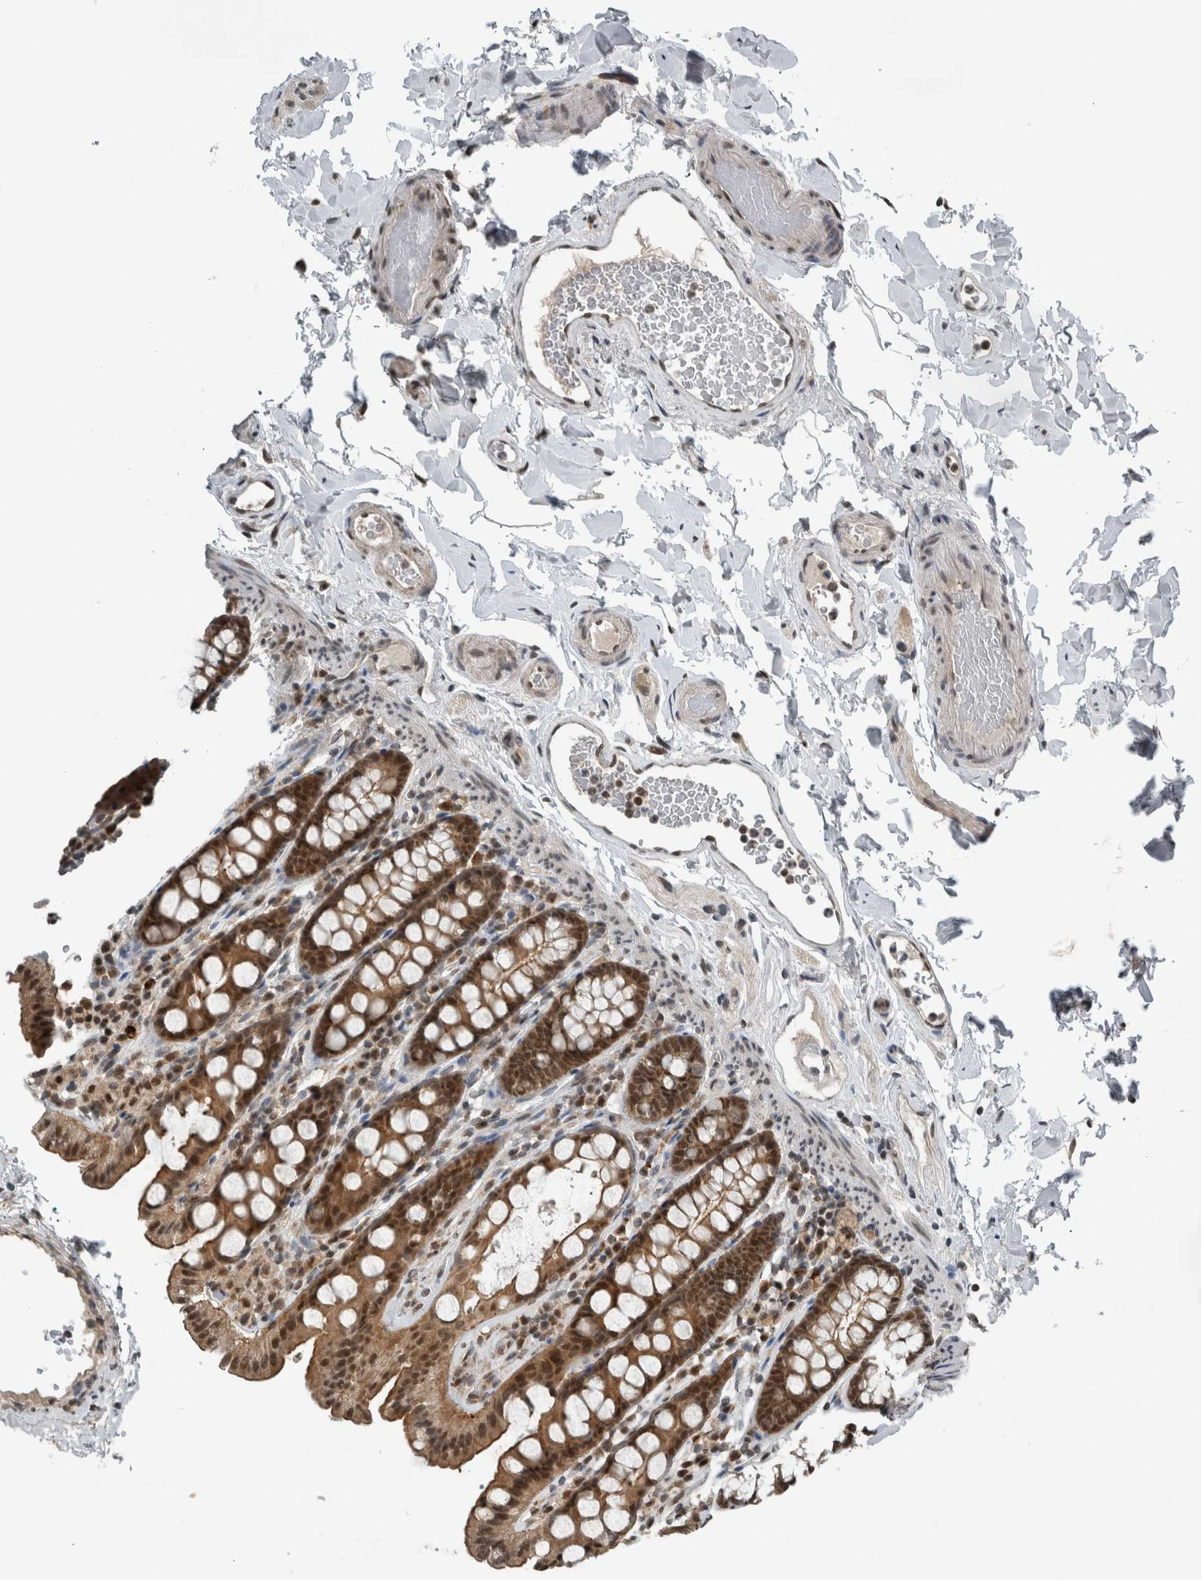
{"staining": {"intensity": "moderate", "quantity": ">75%", "location": "nuclear"}, "tissue": "colon", "cell_type": "Endothelial cells", "image_type": "normal", "snomed": [{"axis": "morphology", "description": "Normal tissue, NOS"}, {"axis": "topography", "description": "Colon"}, {"axis": "topography", "description": "Peripheral nerve tissue"}], "caption": "Immunohistochemical staining of unremarkable colon reveals >75% levels of moderate nuclear protein expression in approximately >75% of endothelial cells. The protein is stained brown, and the nuclei are stained in blue (DAB (3,3'-diaminobenzidine) IHC with brightfield microscopy, high magnification).", "gene": "SPAG7", "patient": {"sex": "female", "age": 61}}